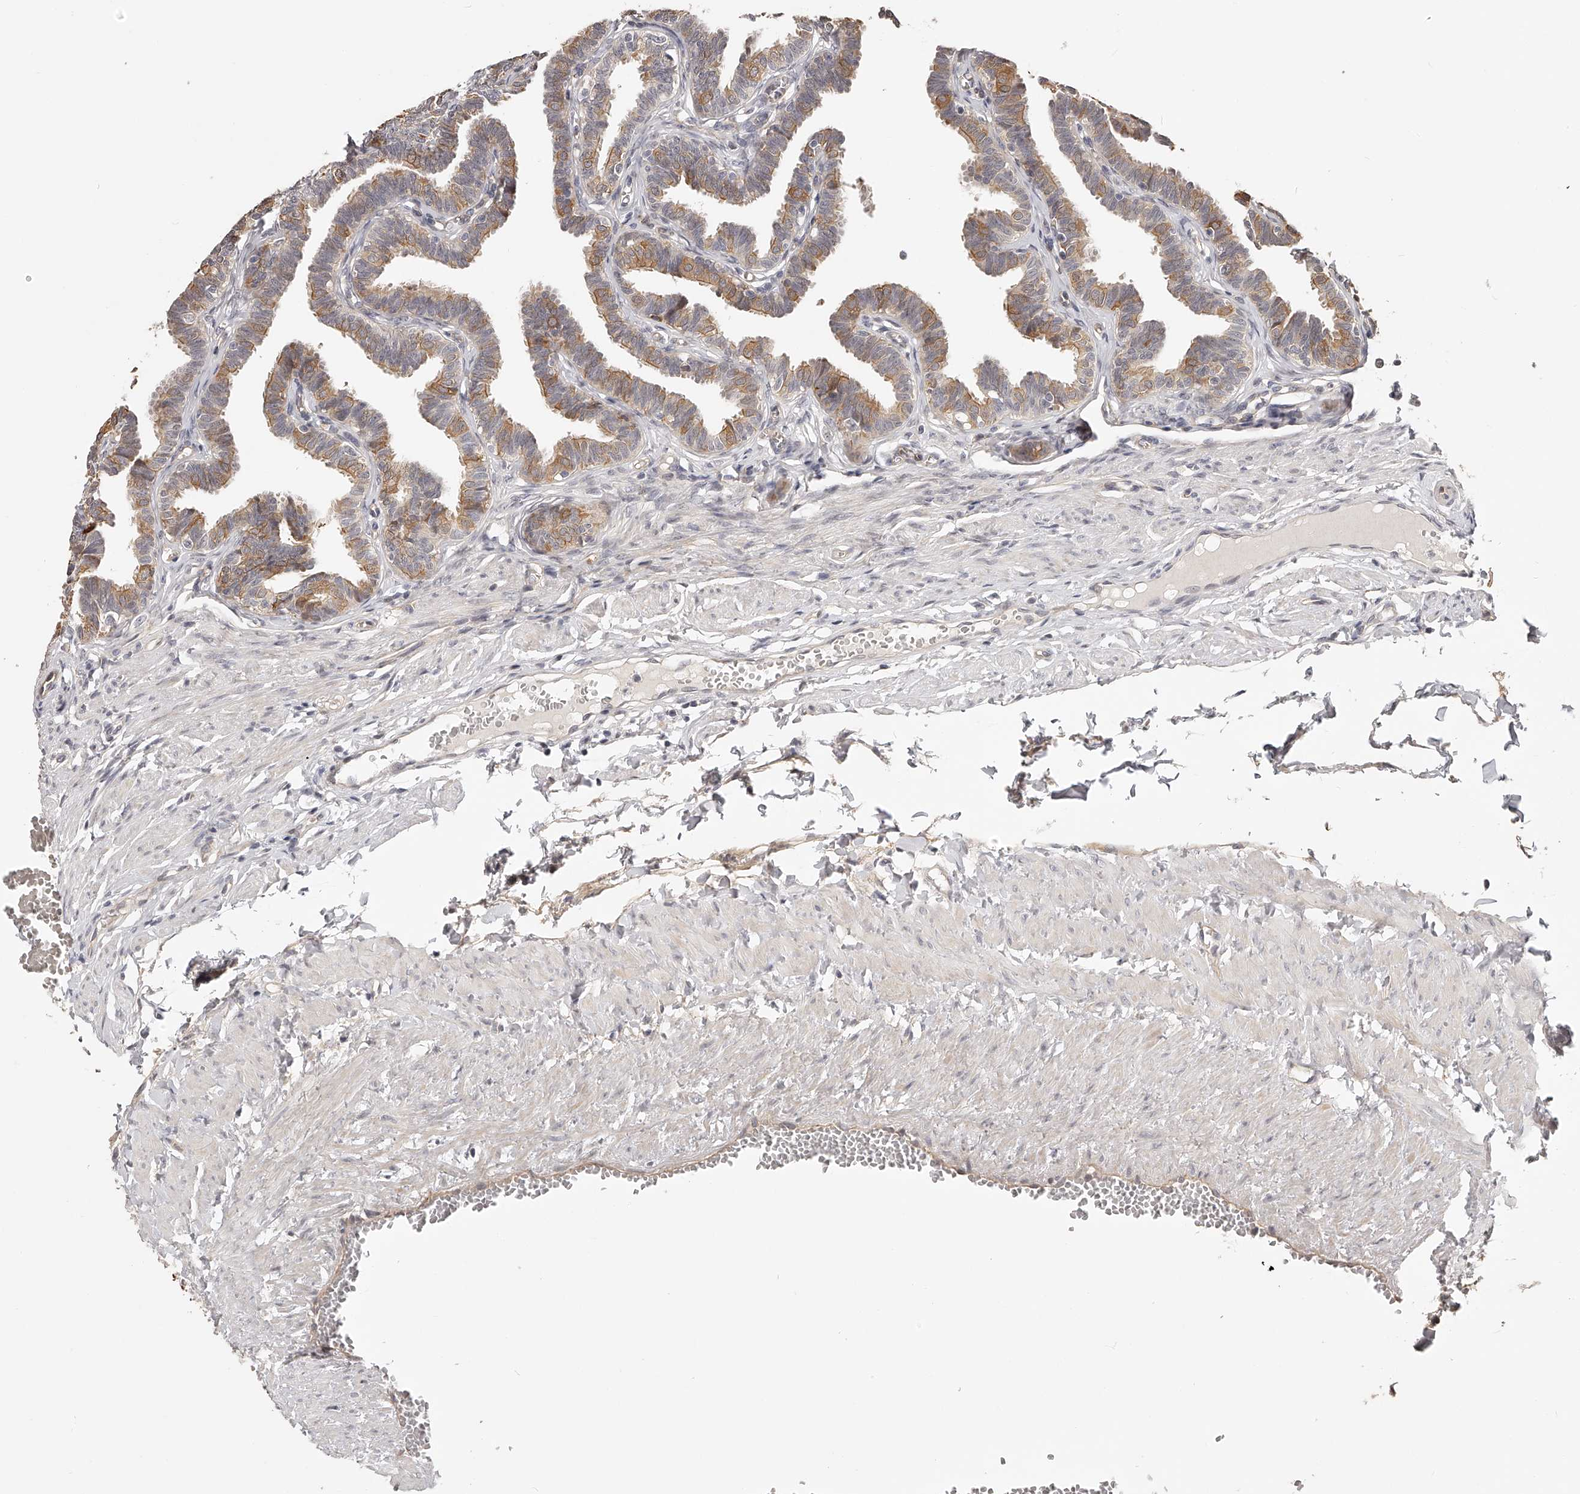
{"staining": {"intensity": "moderate", "quantity": ">75%", "location": "cytoplasmic/membranous"}, "tissue": "fallopian tube", "cell_type": "Glandular cells", "image_type": "normal", "snomed": [{"axis": "morphology", "description": "Normal tissue, NOS"}, {"axis": "topography", "description": "Fallopian tube"}, {"axis": "topography", "description": "Ovary"}], "caption": "Glandular cells show medium levels of moderate cytoplasmic/membranous expression in about >75% of cells in unremarkable human fallopian tube.", "gene": "ZNF582", "patient": {"sex": "female", "age": 23}}